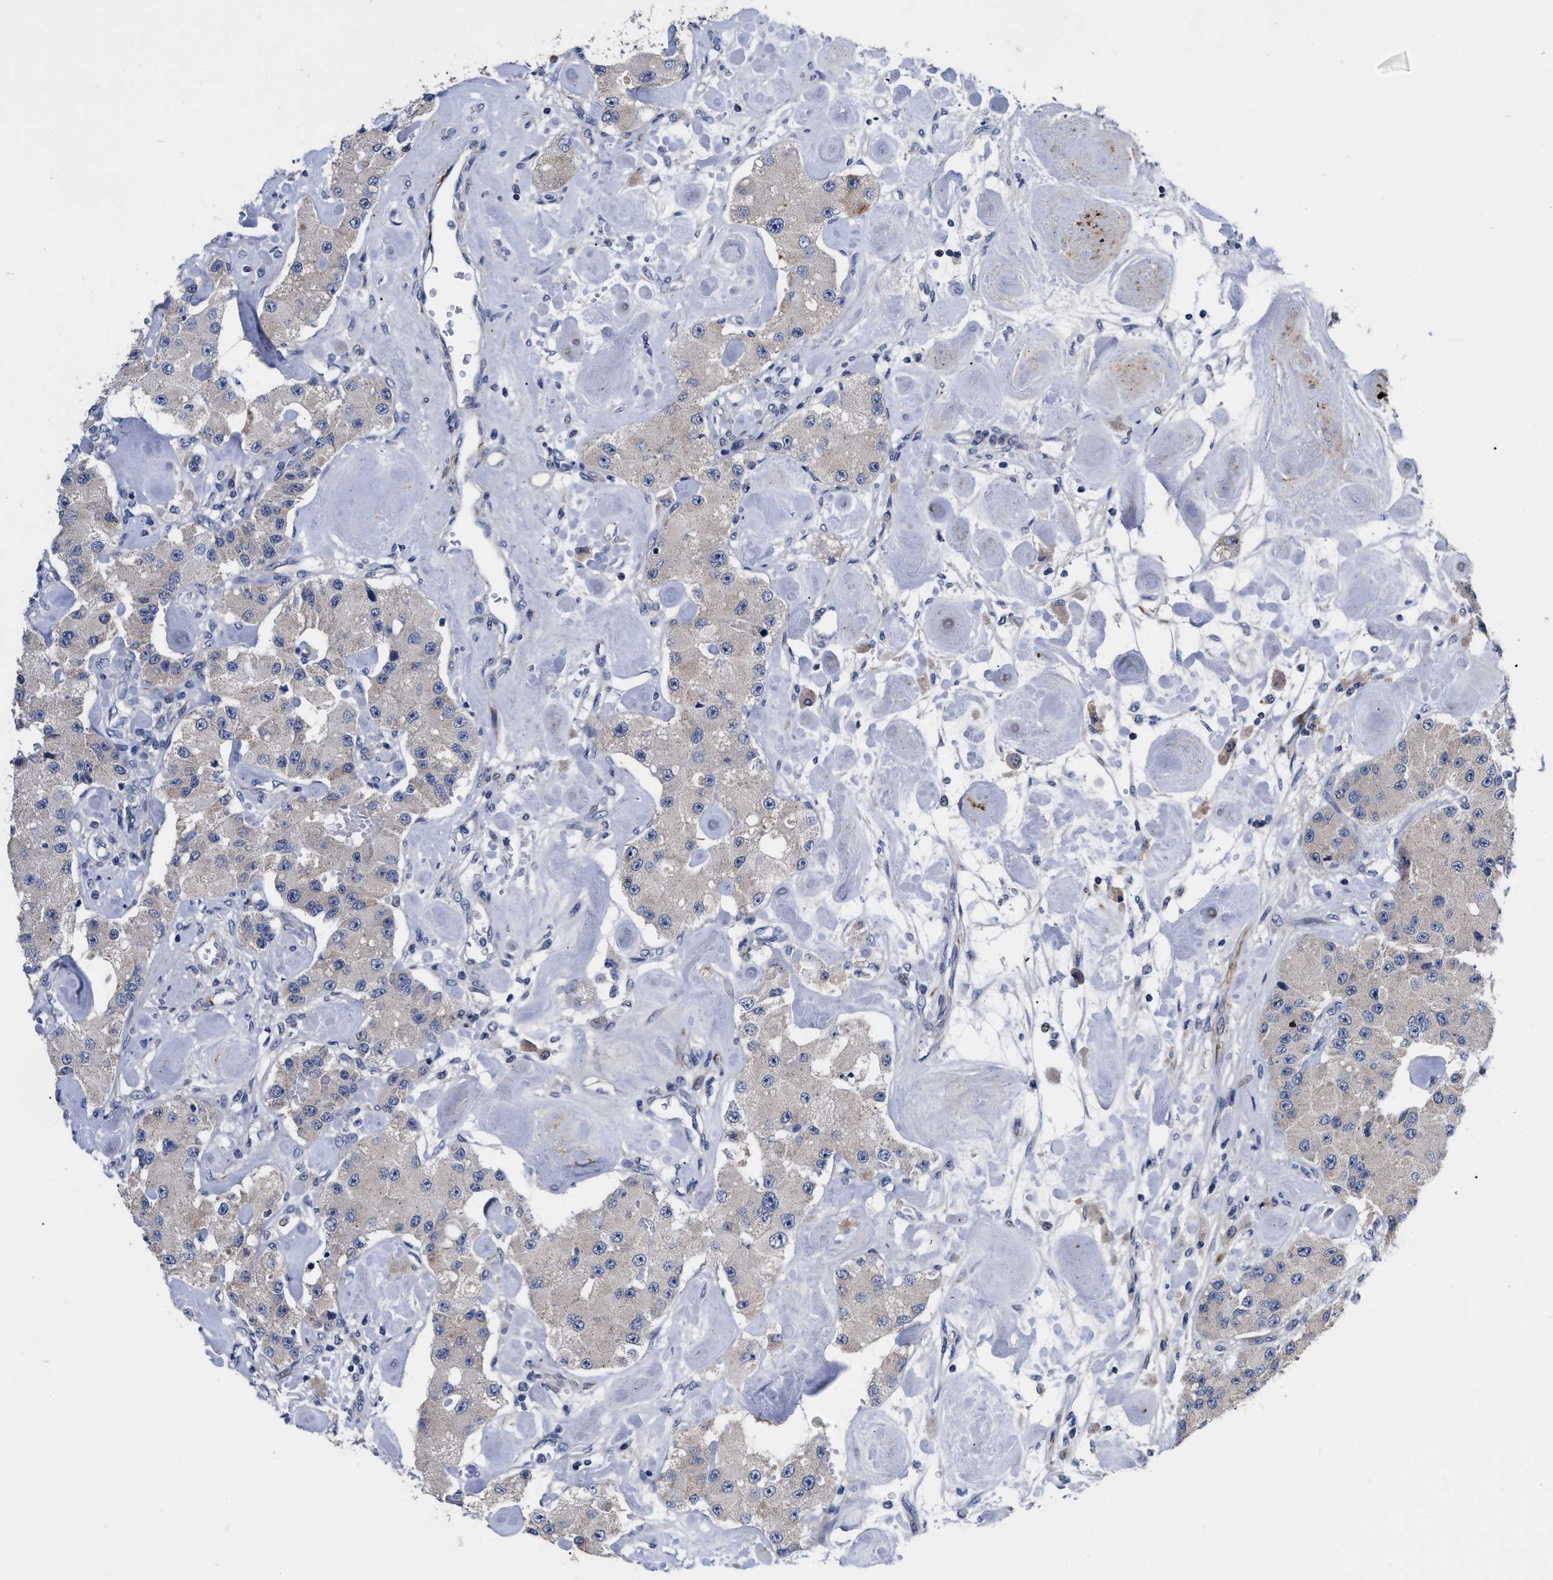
{"staining": {"intensity": "negative", "quantity": "none", "location": "none"}, "tissue": "carcinoid", "cell_type": "Tumor cells", "image_type": "cancer", "snomed": [{"axis": "morphology", "description": "Carcinoid, malignant, NOS"}, {"axis": "topography", "description": "Pancreas"}], "caption": "This is an IHC photomicrograph of human malignant carcinoid. There is no expression in tumor cells.", "gene": "CCN5", "patient": {"sex": "male", "age": 41}}